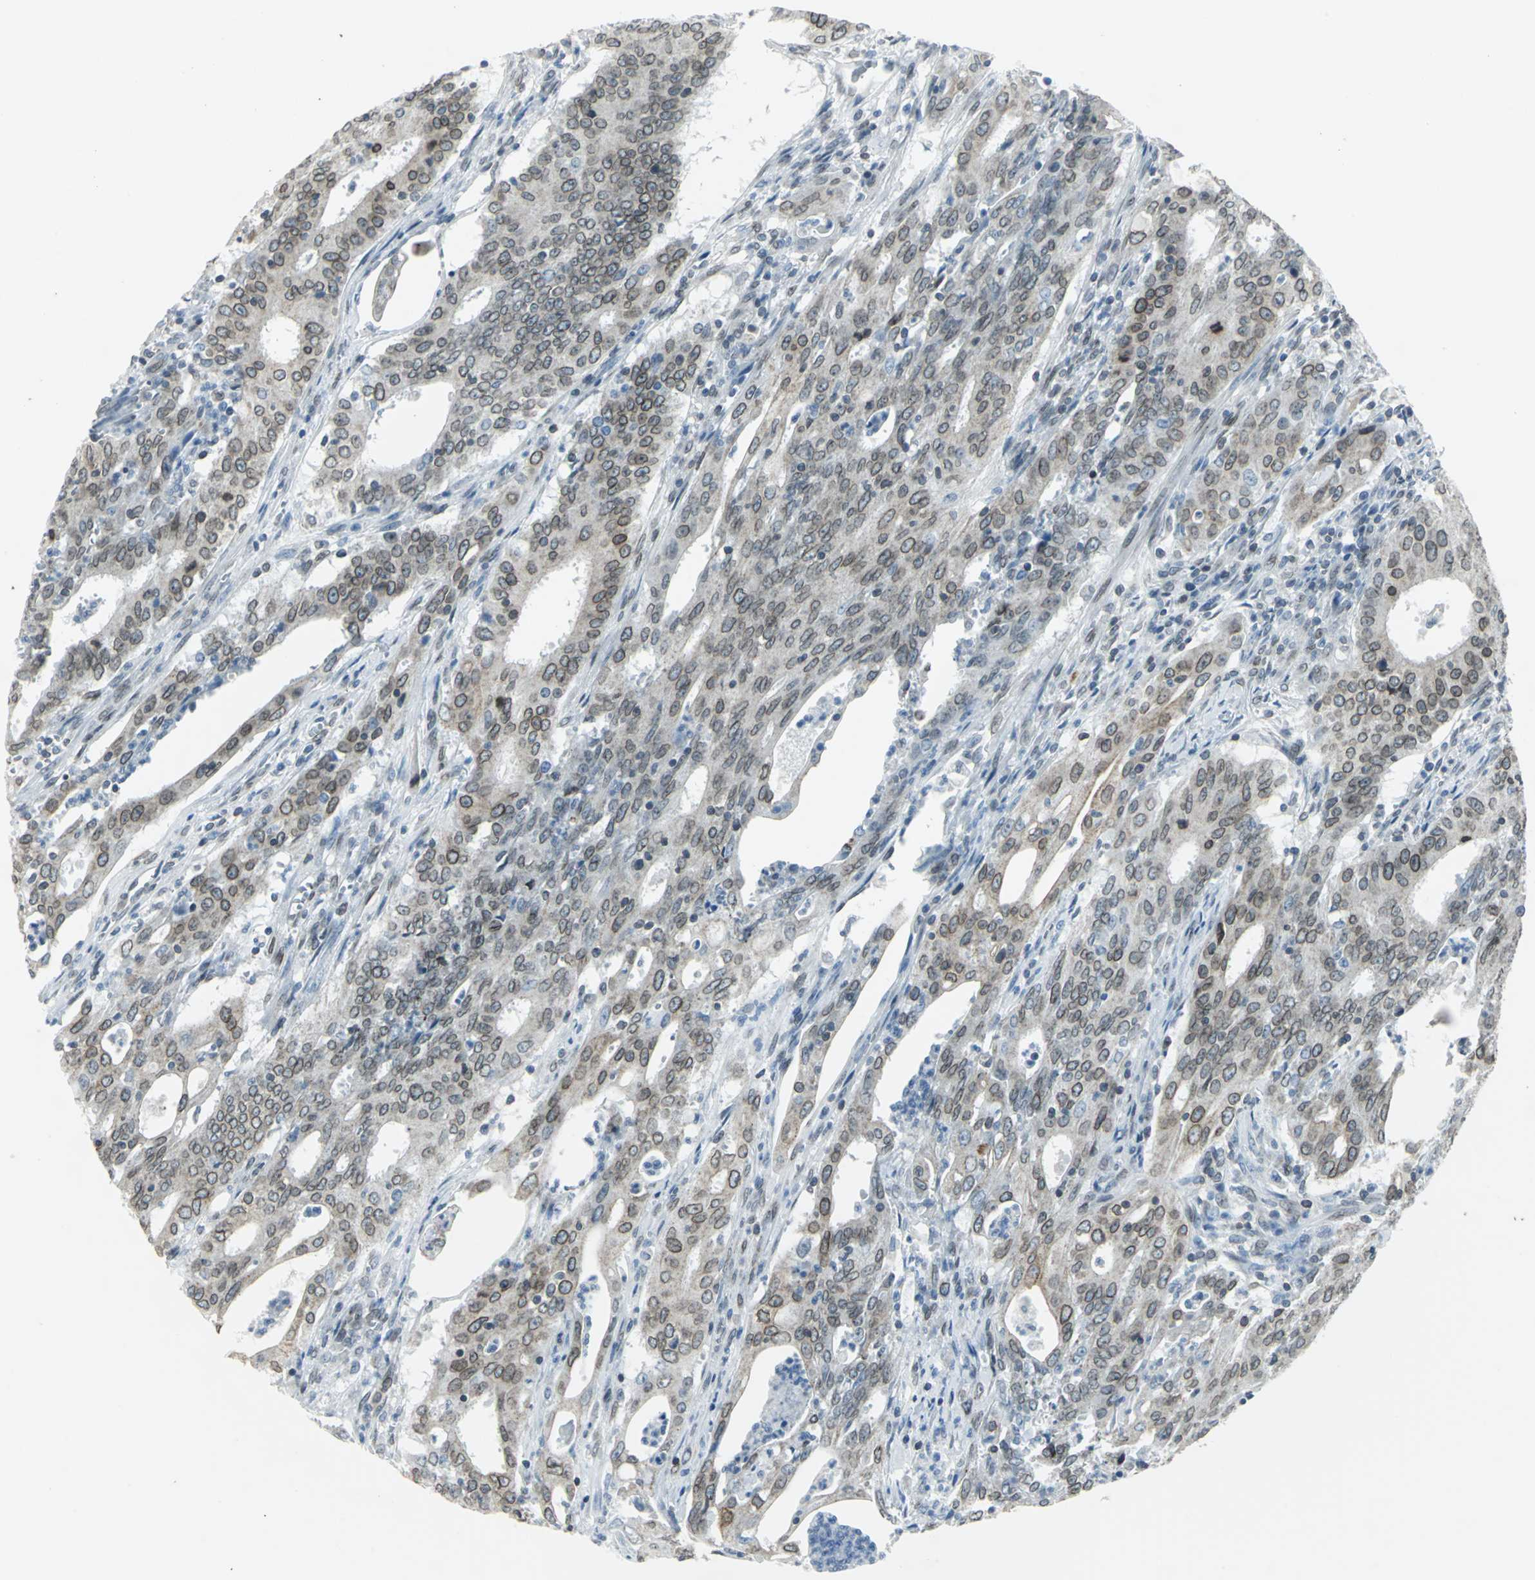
{"staining": {"intensity": "weak", "quantity": ">75%", "location": "cytoplasmic/membranous,nuclear"}, "tissue": "cervical cancer", "cell_type": "Tumor cells", "image_type": "cancer", "snomed": [{"axis": "morphology", "description": "Adenocarcinoma, NOS"}, {"axis": "topography", "description": "Cervix"}], "caption": "Immunohistochemical staining of cervical adenocarcinoma reveals weak cytoplasmic/membranous and nuclear protein positivity in about >75% of tumor cells.", "gene": "SNUPN", "patient": {"sex": "female", "age": 44}}